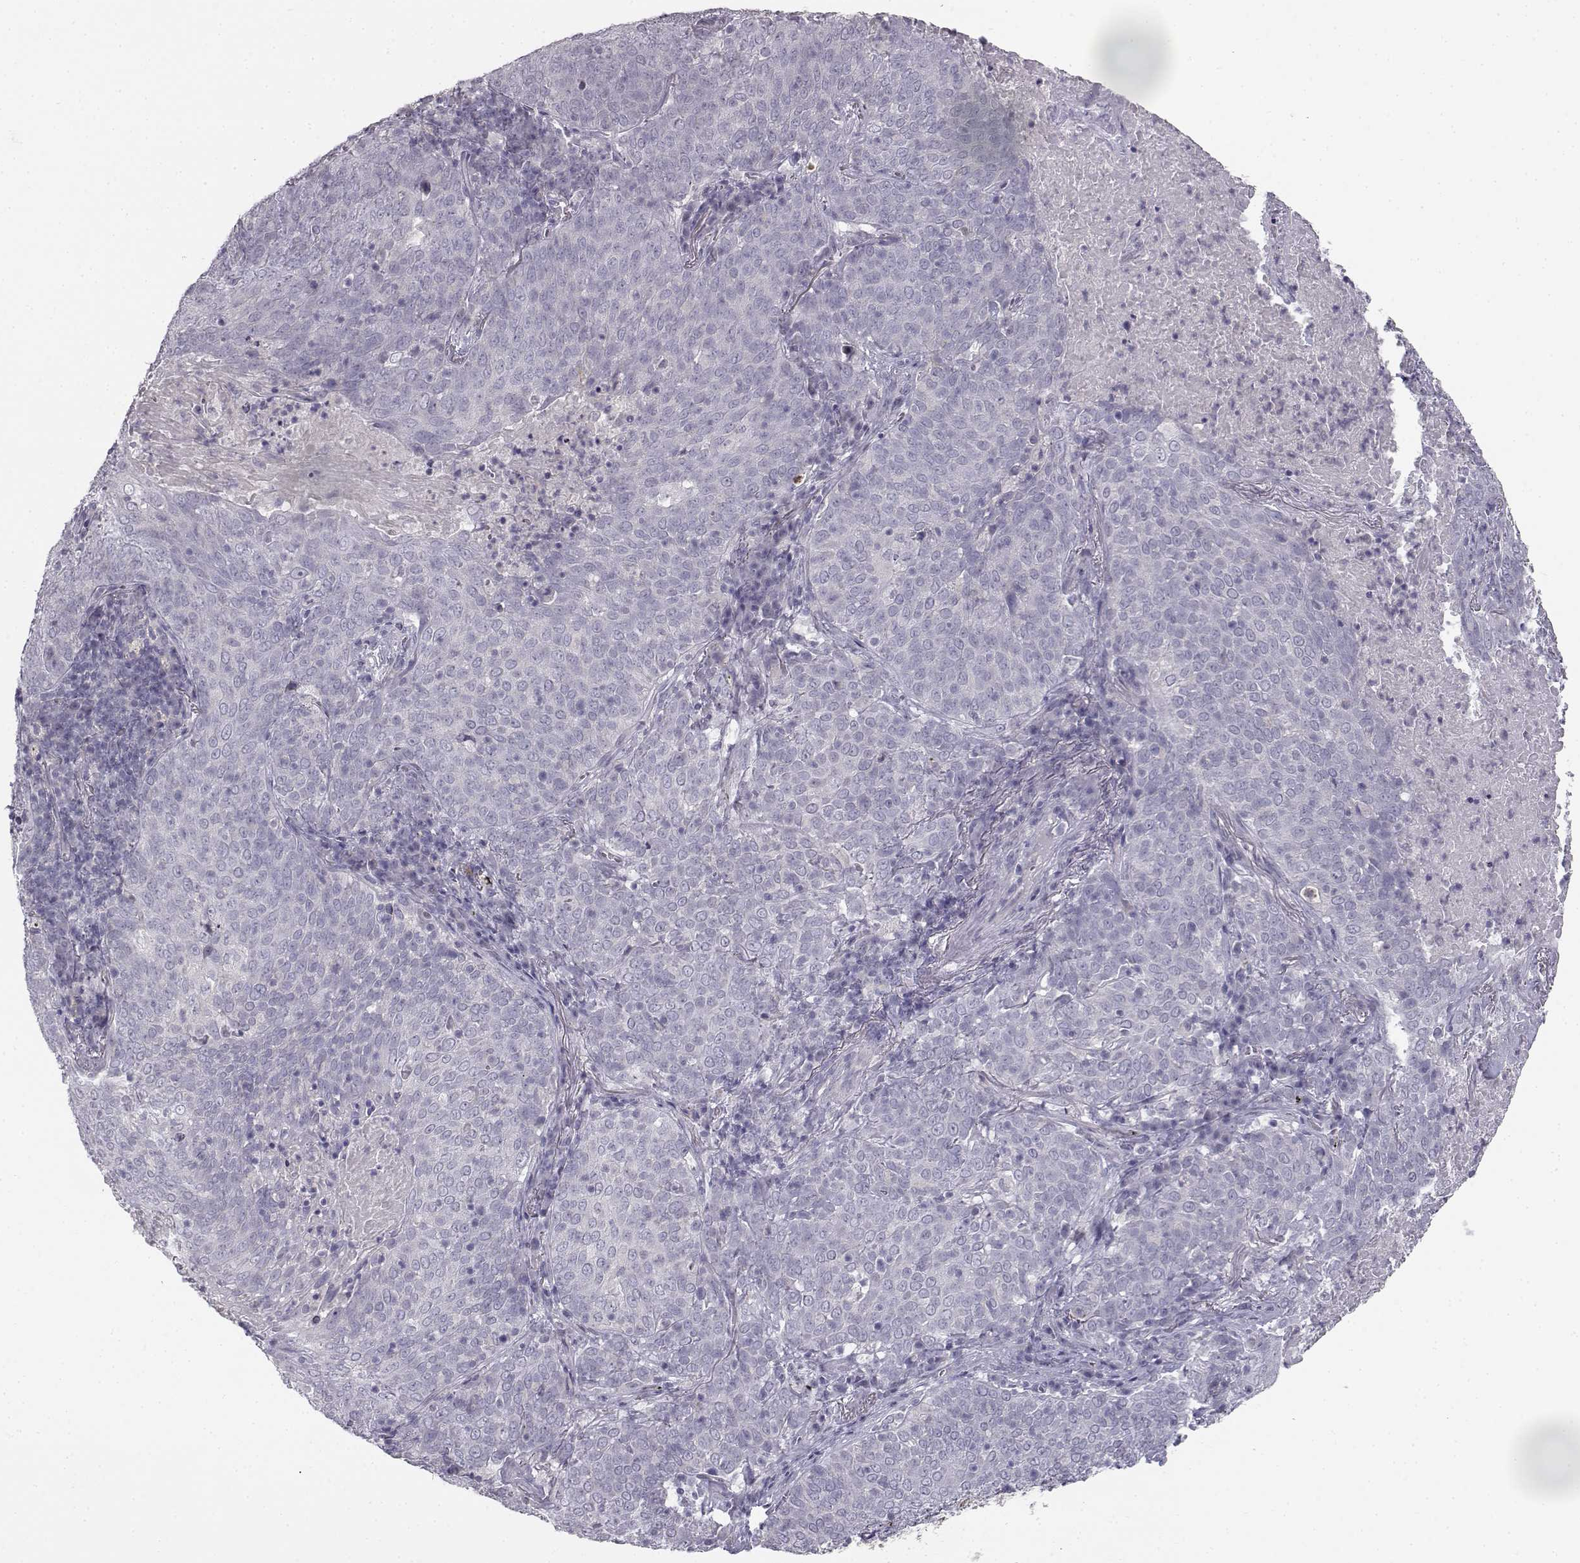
{"staining": {"intensity": "negative", "quantity": "none", "location": "none"}, "tissue": "lung cancer", "cell_type": "Tumor cells", "image_type": "cancer", "snomed": [{"axis": "morphology", "description": "Squamous cell carcinoma, NOS"}, {"axis": "topography", "description": "Lung"}], "caption": "This is an IHC image of human lung squamous cell carcinoma. There is no staining in tumor cells.", "gene": "MYCBPAP", "patient": {"sex": "male", "age": 82}}